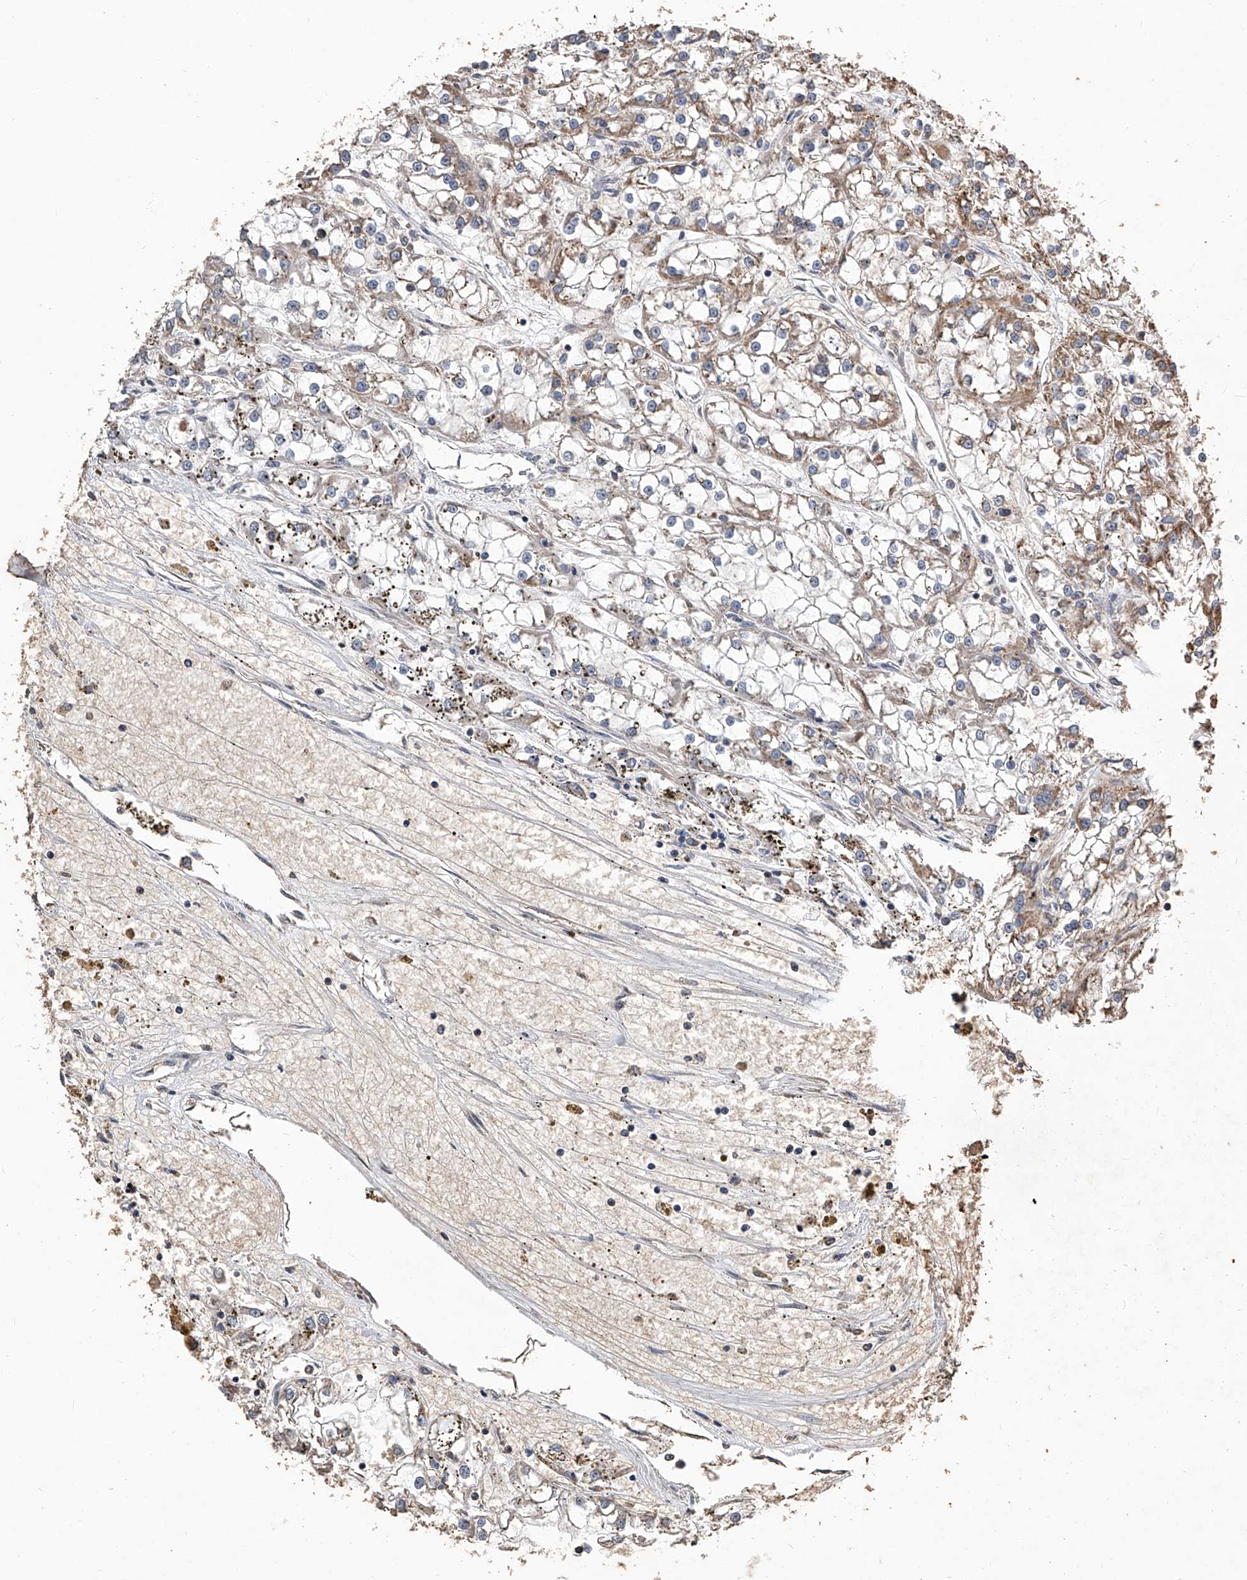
{"staining": {"intensity": "negative", "quantity": "none", "location": "none"}, "tissue": "renal cancer", "cell_type": "Tumor cells", "image_type": "cancer", "snomed": [{"axis": "morphology", "description": "Adenocarcinoma, NOS"}, {"axis": "topography", "description": "Kidney"}], "caption": "The photomicrograph exhibits no significant positivity in tumor cells of adenocarcinoma (renal).", "gene": "LTV1", "patient": {"sex": "female", "age": 52}}